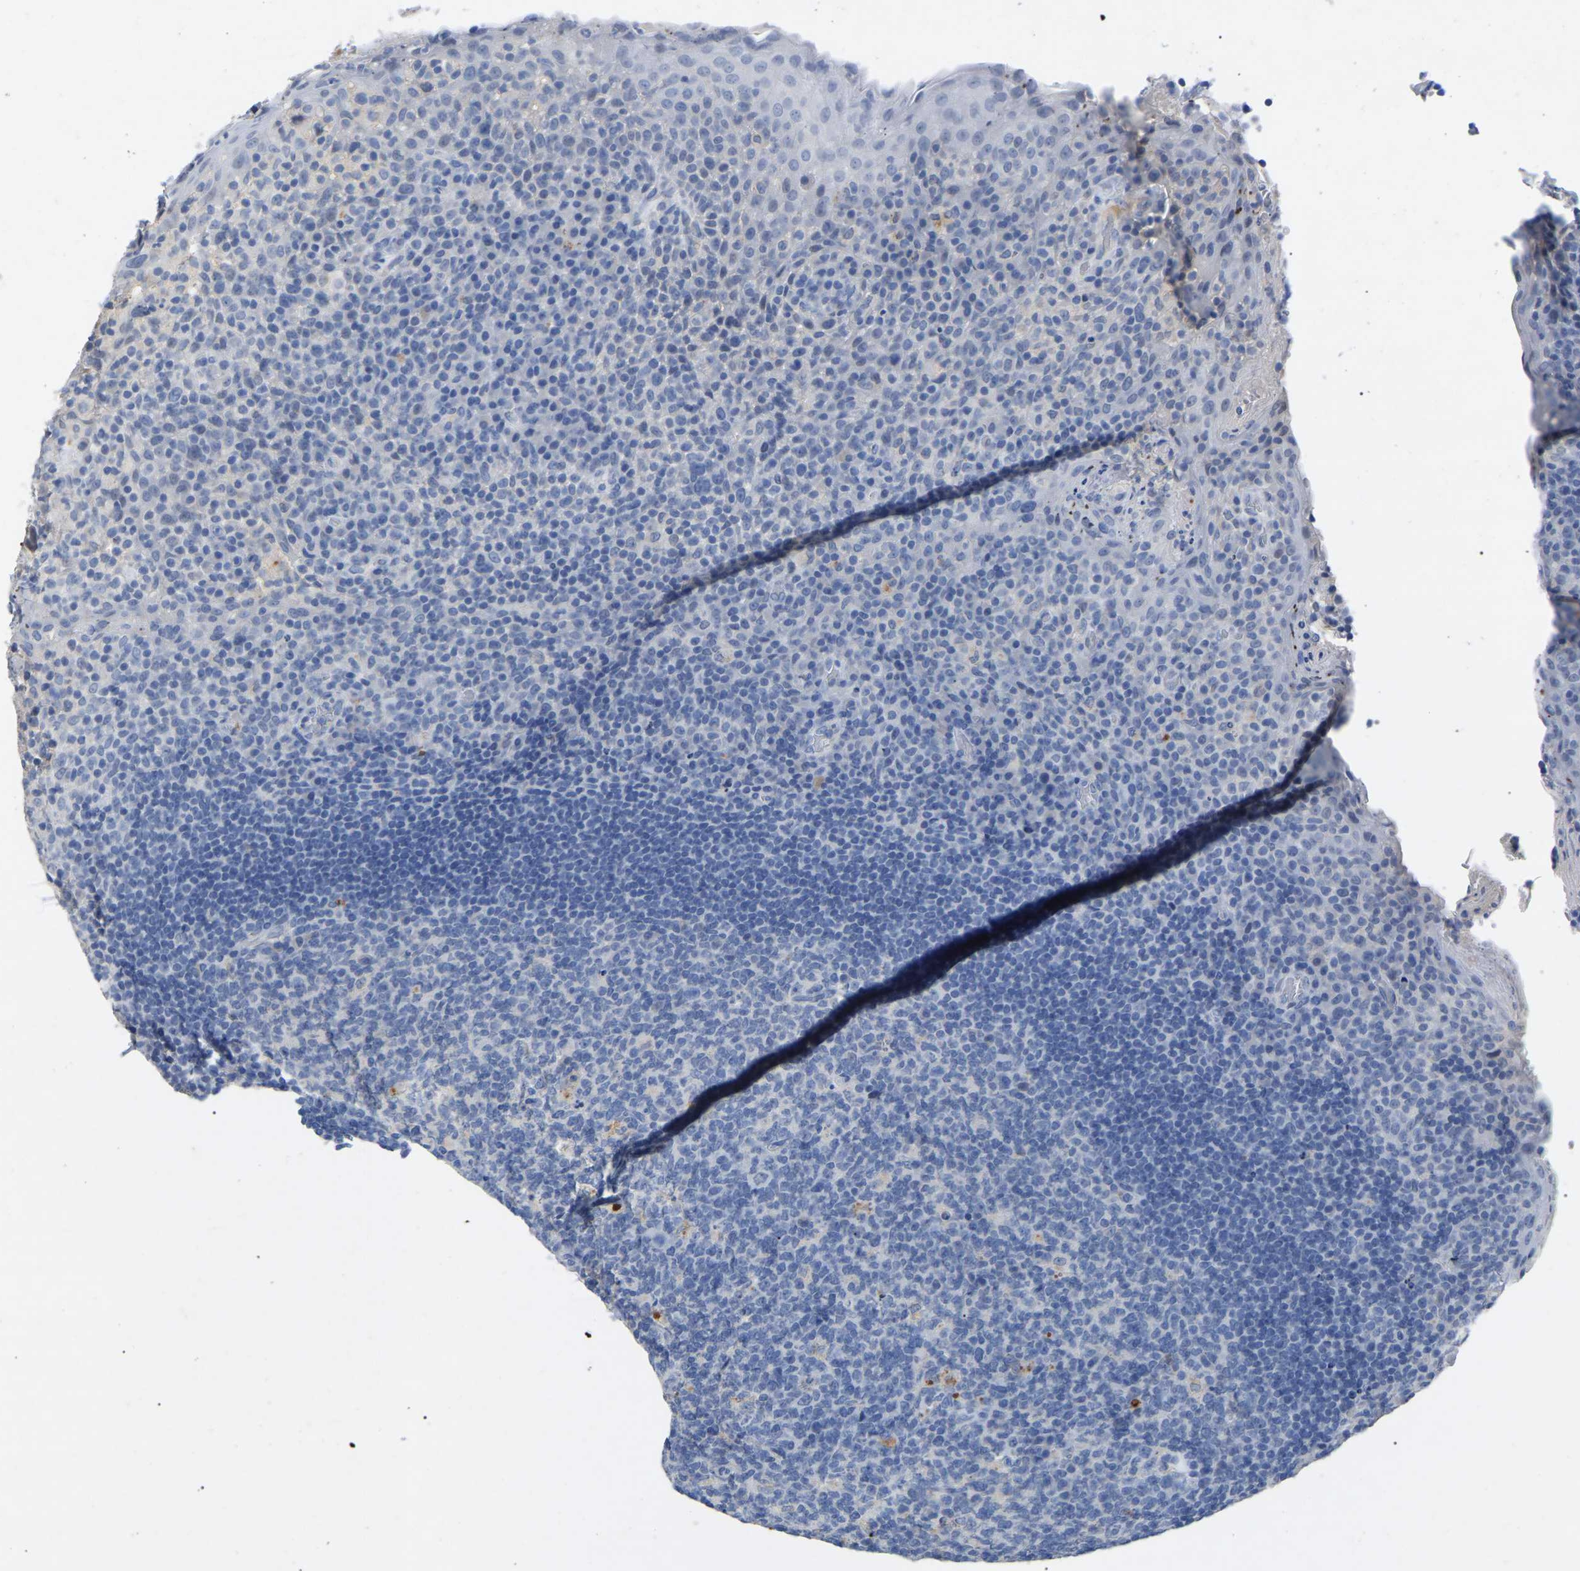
{"staining": {"intensity": "negative", "quantity": "none", "location": "none"}, "tissue": "tonsil", "cell_type": "Germinal center cells", "image_type": "normal", "snomed": [{"axis": "morphology", "description": "Normal tissue, NOS"}, {"axis": "topography", "description": "Tonsil"}], "caption": "Human tonsil stained for a protein using IHC demonstrates no expression in germinal center cells.", "gene": "SMPD2", "patient": {"sex": "male", "age": 17}}